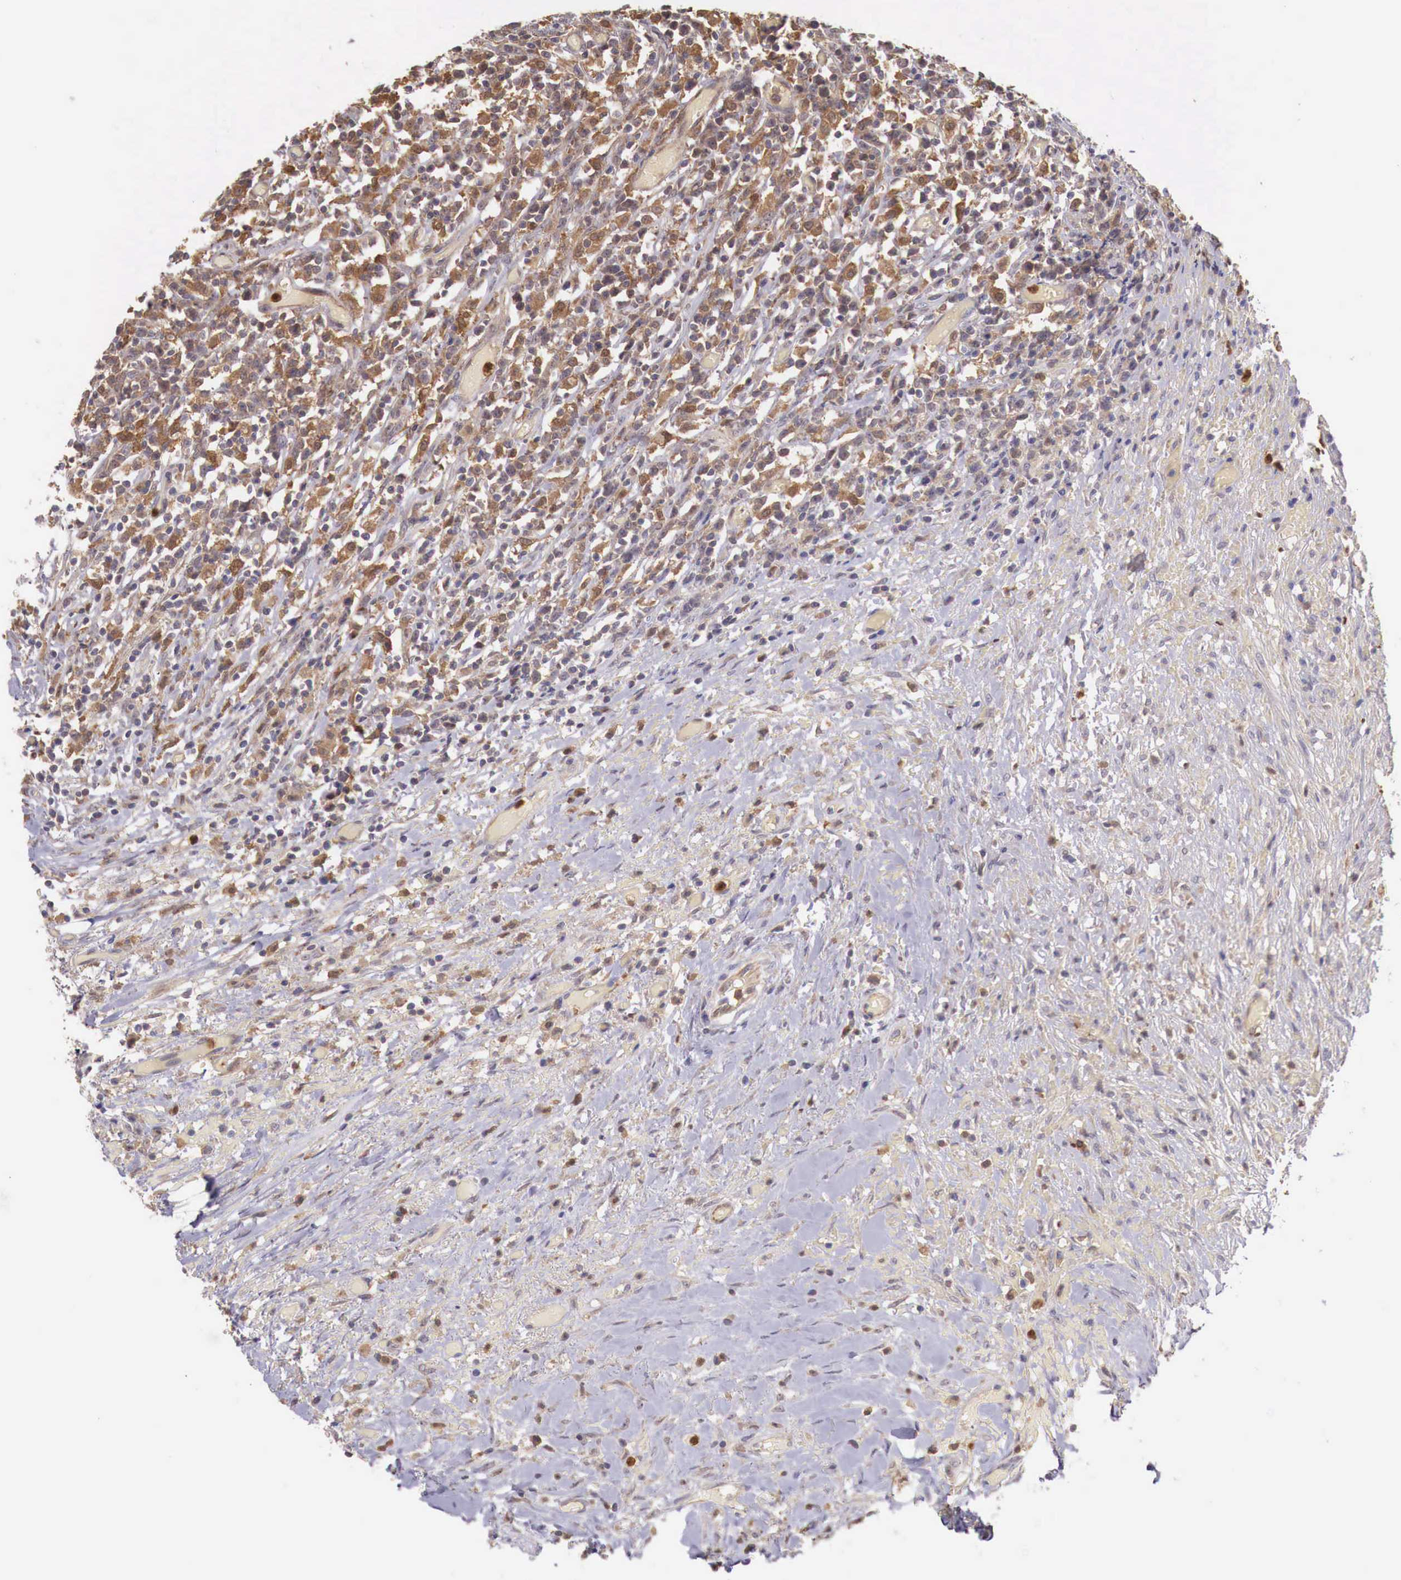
{"staining": {"intensity": "moderate", "quantity": "25%-75%", "location": "cytoplasmic/membranous"}, "tissue": "lymphoma", "cell_type": "Tumor cells", "image_type": "cancer", "snomed": [{"axis": "morphology", "description": "Malignant lymphoma, non-Hodgkin's type, High grade"}, {"axis": "topography", "description": "Colon"}], "caption": "Tumor cells exhibit medium levels of moderate cytoplasmic/membranous expression in approximately 25%-75% of cells in lymphoma. Ihc stains the protein in brown and the nuclei are stained blue.", "gene": "GAB2", "patient": {"sex": "male", "age": 82}}